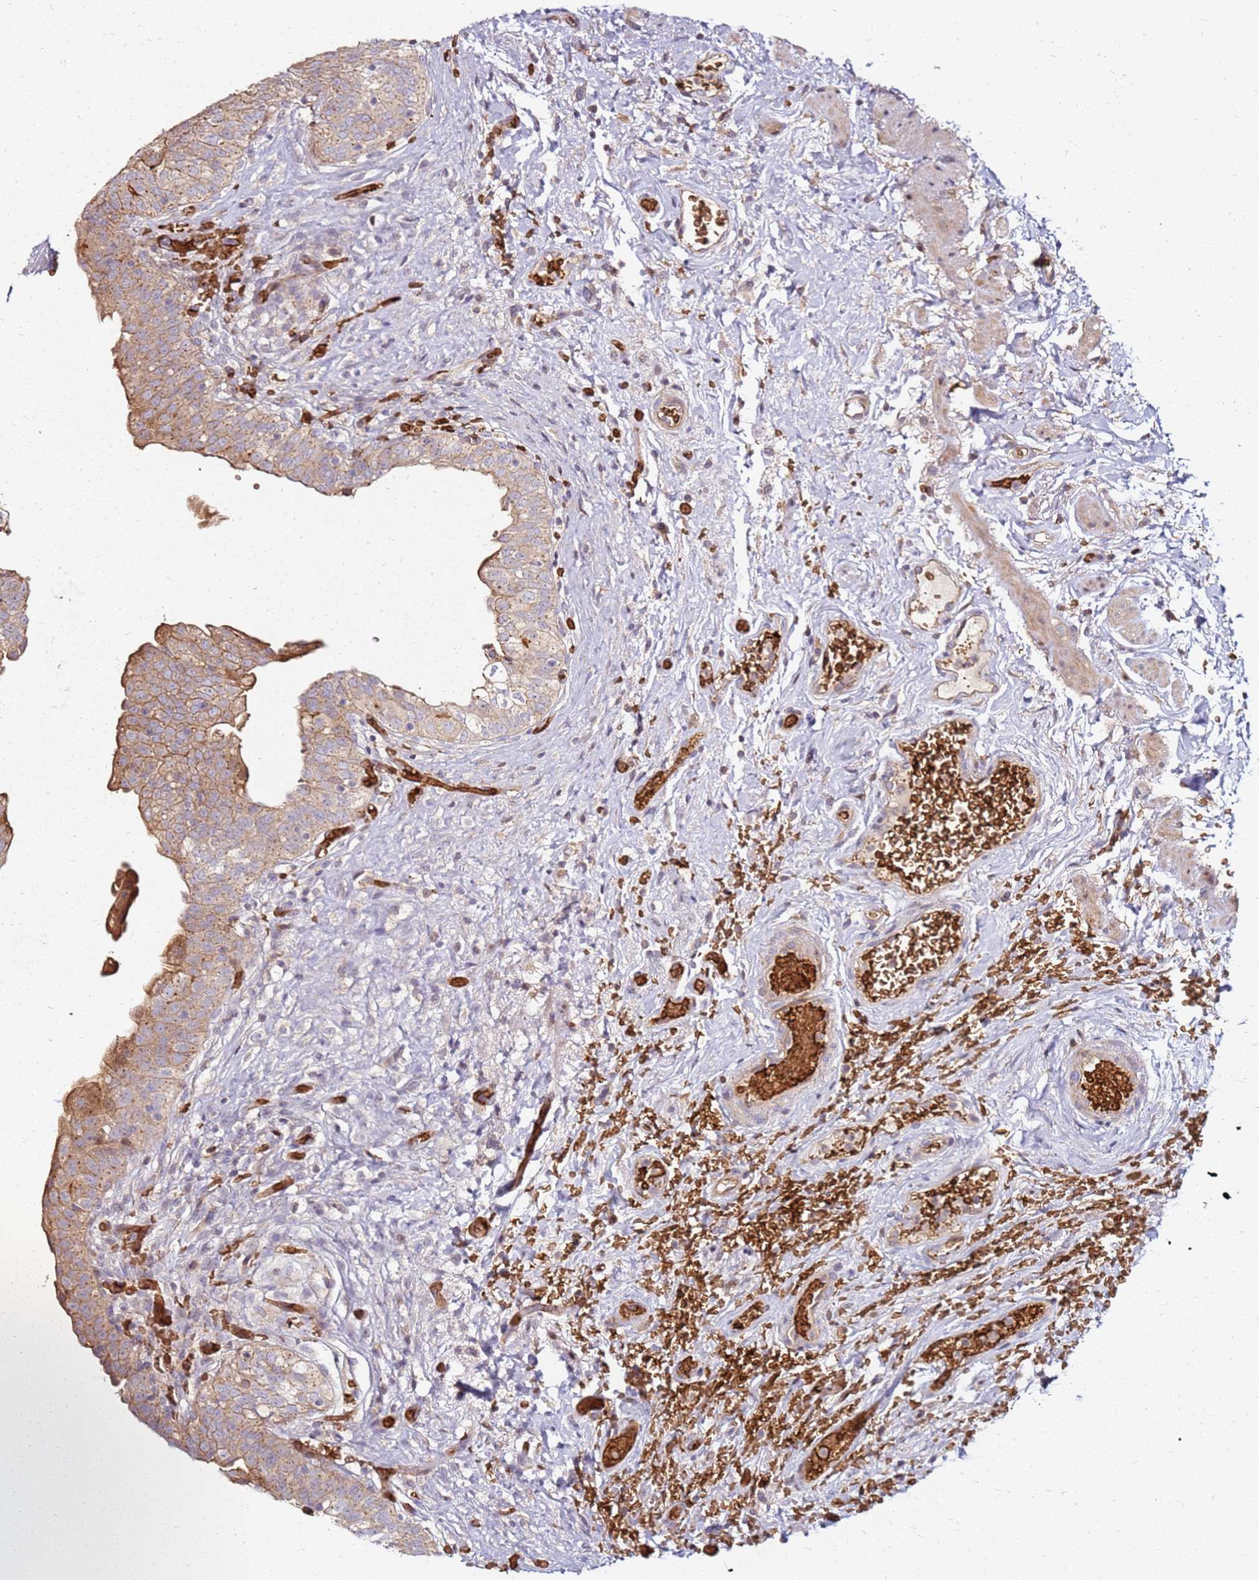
{"staining": {"intensity": "moderate", "quantity": ">75%", "location": "cytoplasmic/membranous"}, "tissue": "urinary bladder", "cell_type": "Urothelial cells", "image_type": "normal", "snomed": [{"axis": "morphology", "description": "Normal tissue, NOS"}, {"axis": "topography", "description": "Urinary bladder"}], "caption": "Immunohistochemistry (IHC) of unremarkable urinary bladder displays medium levels of moderate cytoplasmic/membranous positivity in approximately >75% of urothelial cells. The staining was performed using DAB, with brown indicating positive protein expression. Nuclei are stained blue with hematoxylin.", "gene": "RNF11", "patient": {"sex": "male", "age": 69}}